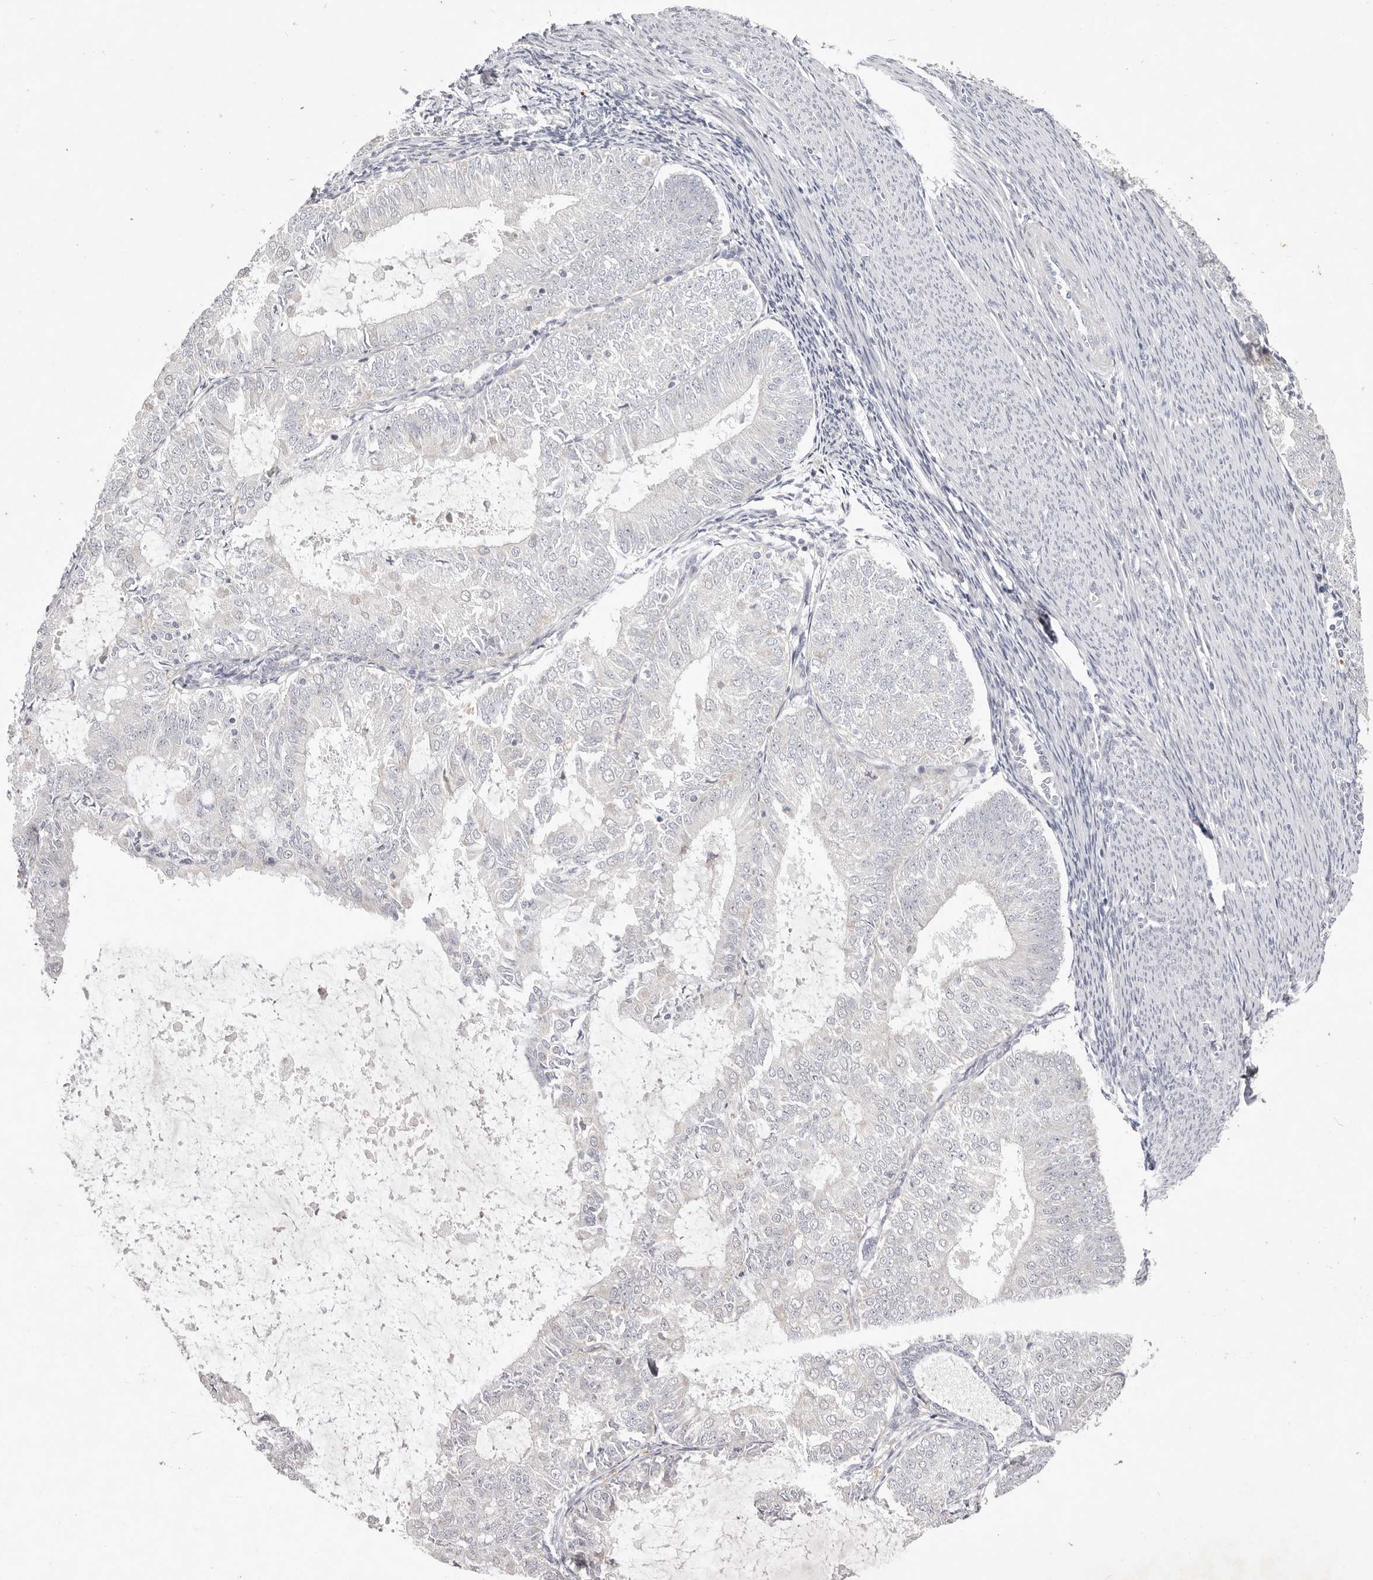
{"staining": {"intensity": "negative", "quantity": "none", "location": "none"}, "tissue": "endometrial cancer", "cell_type": "Tumor cells", "image_type": "cancer", "snomed": [{"axis": "morphology", "description": "Adenocarcinoma, NOS"}, {"axis": "topography", "description": "Endometrium"}], "caption": "An immunohistochemistry image of endometrial cancer is shown. There is no staining in tumor cells of endometrial cancer.", "gene": "GARNL3", "patient": {"sex": "female", "age": 57}}